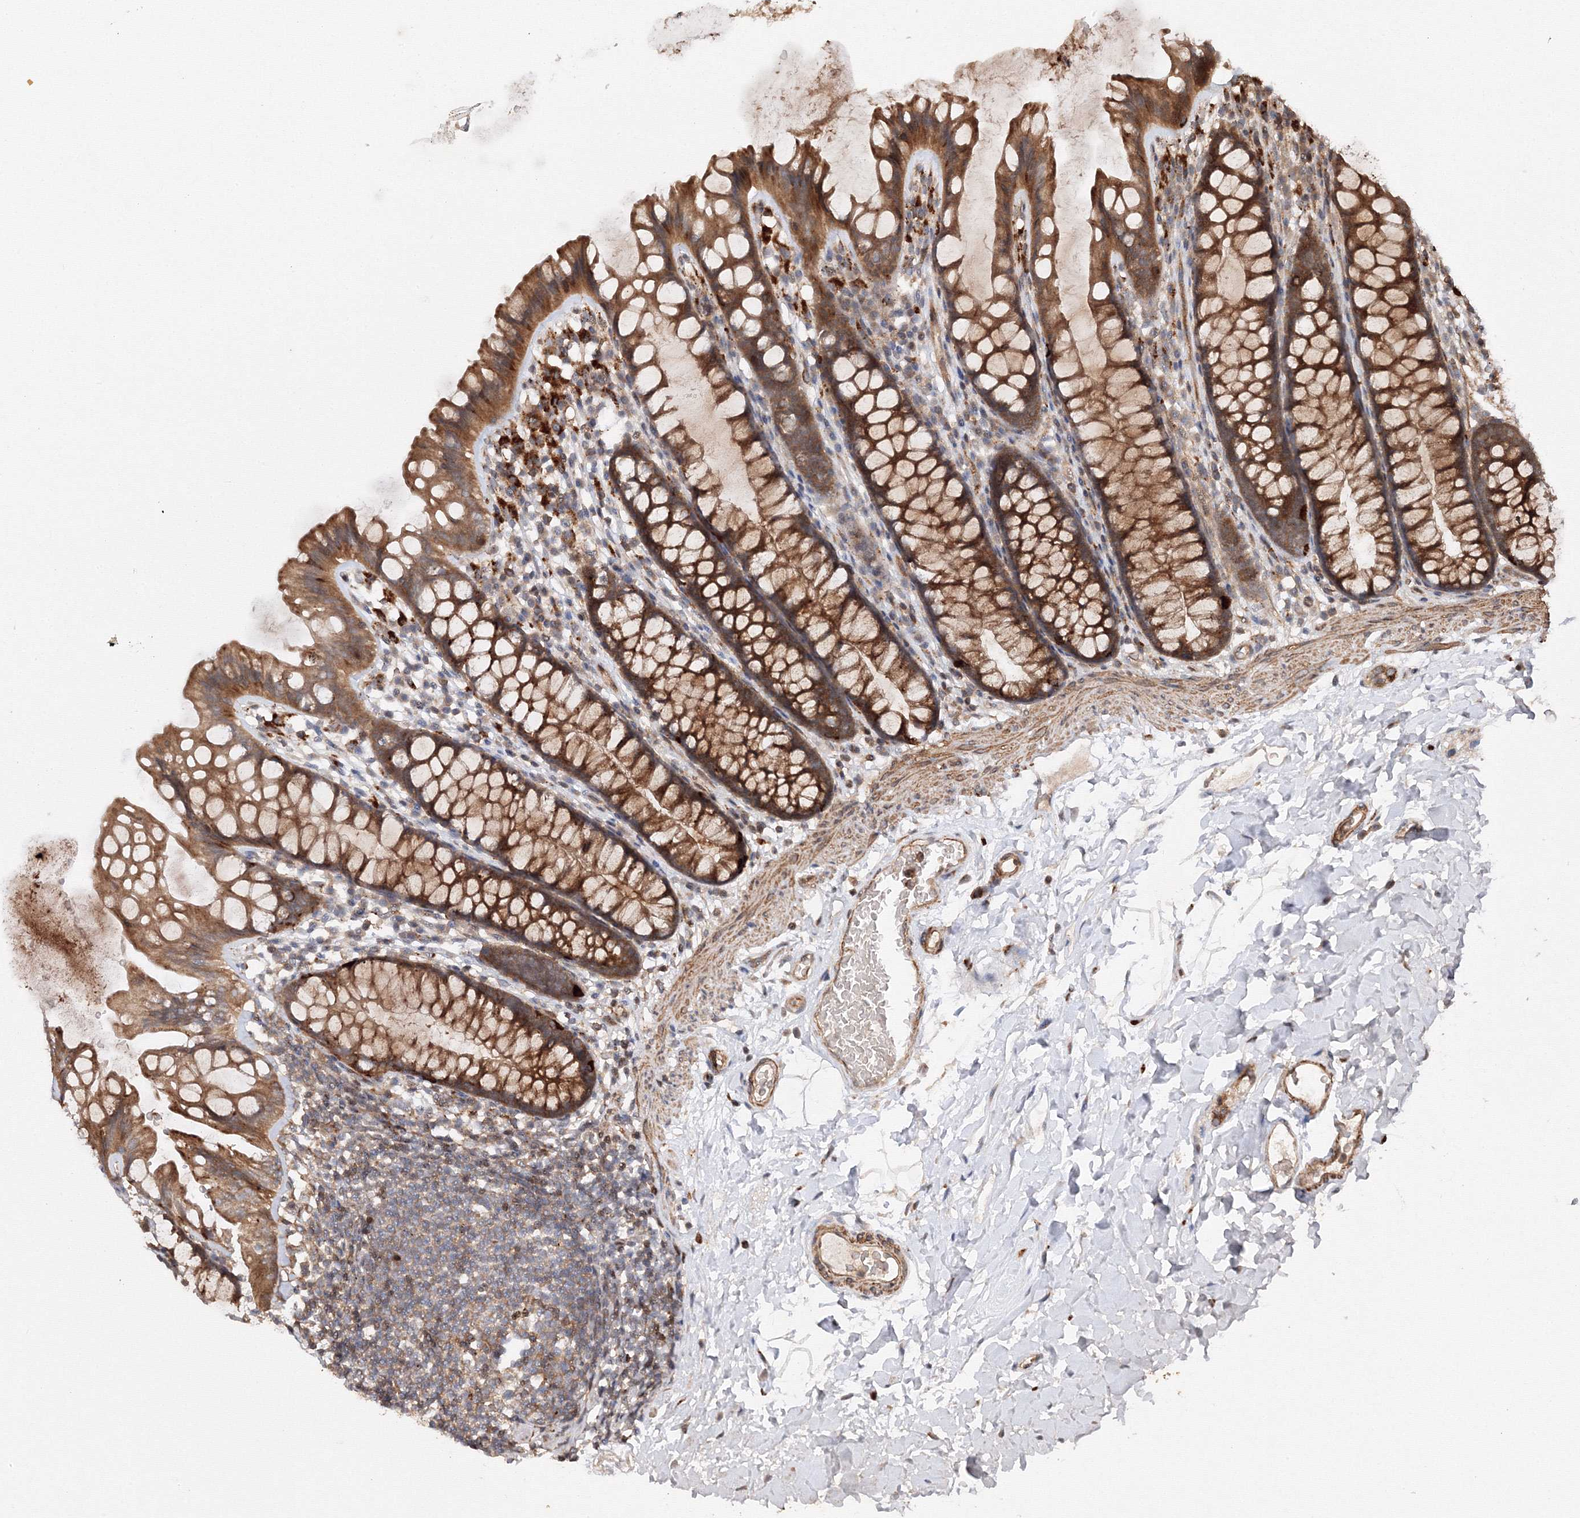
{"staining": {"intensity": "moderate", "quantity": ">75%", "location": "cytoplasmic/membranous"}, "tissue": "colon", "cell_type": "Endothelial cells", "image_type": "normal", "snomed": [{"axis": "morphology", "description": "Normal tissue, NOS"}, {"axis": "topography", "description": "Colon"}], "caption": "The image displays staining of benign colon, revealing moderate cytoplasmic/membranous protein staining (brown color) within endothelial cells.", "gene": "DCTD", "patient": {"sex": "female", "age": 62}}